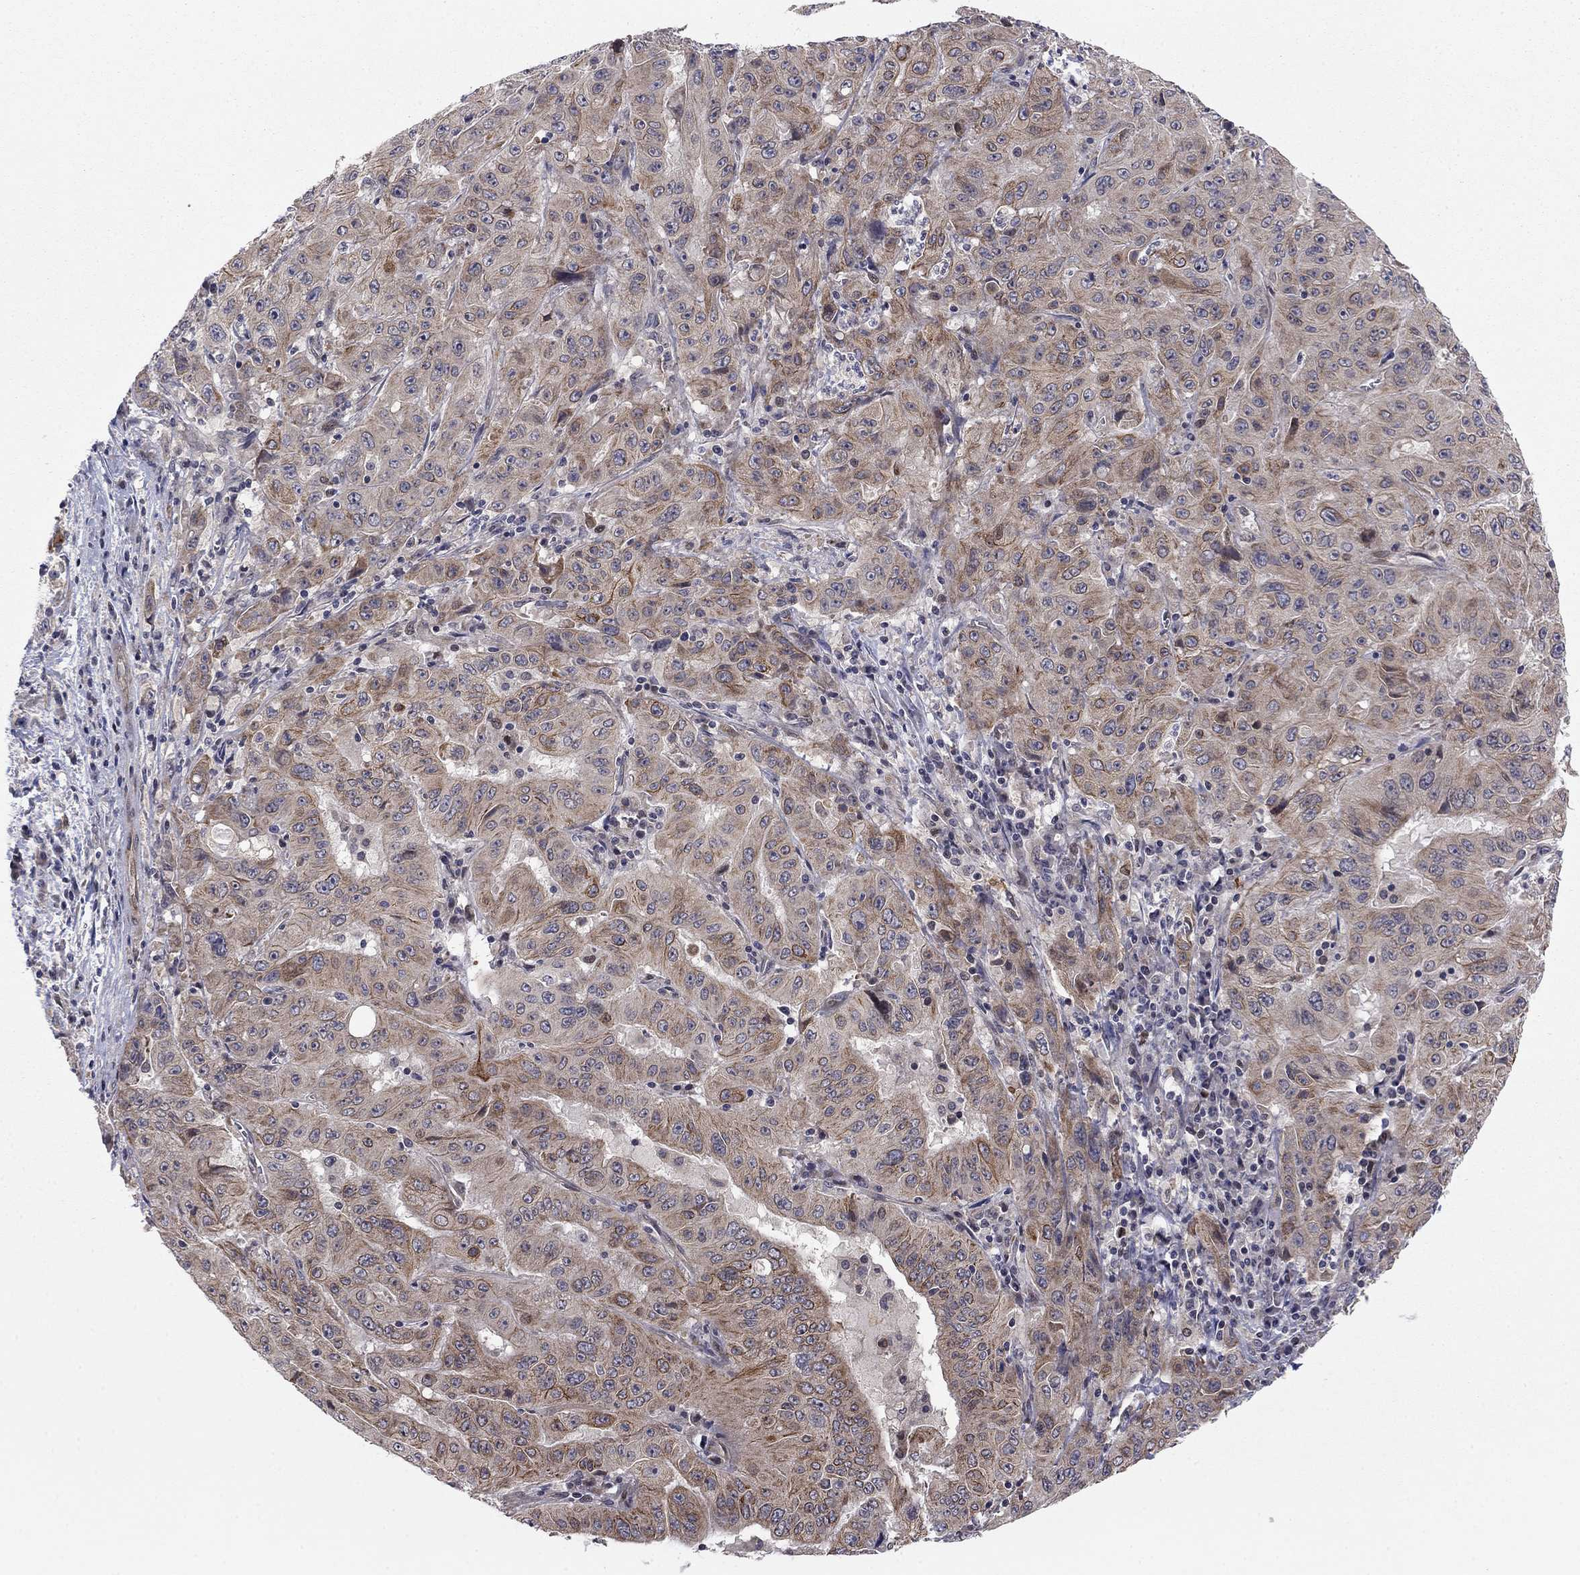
{"staining": {"intensity": "moderate", "quantity": "<25%", "location": "cytoplasmic/membranous"}, "tissue": "pancreatic cancer", "cell_type": "Tumor cells", "image_type": "cancer", "snomed": [{"axis": "morphology", "description": "Adenocarcinoma, NOS"}, {"axis": "topography", "description": "Pancreas"}], "caption": "Immunohistochemical staining of human pancreatic adenocarcinoma shows moderate cytoplasmic/membranous protein expression in approximately <25% of tumor cells.", "gene": "BCL11A", "patient": {"sex": "male", "age": 63}}